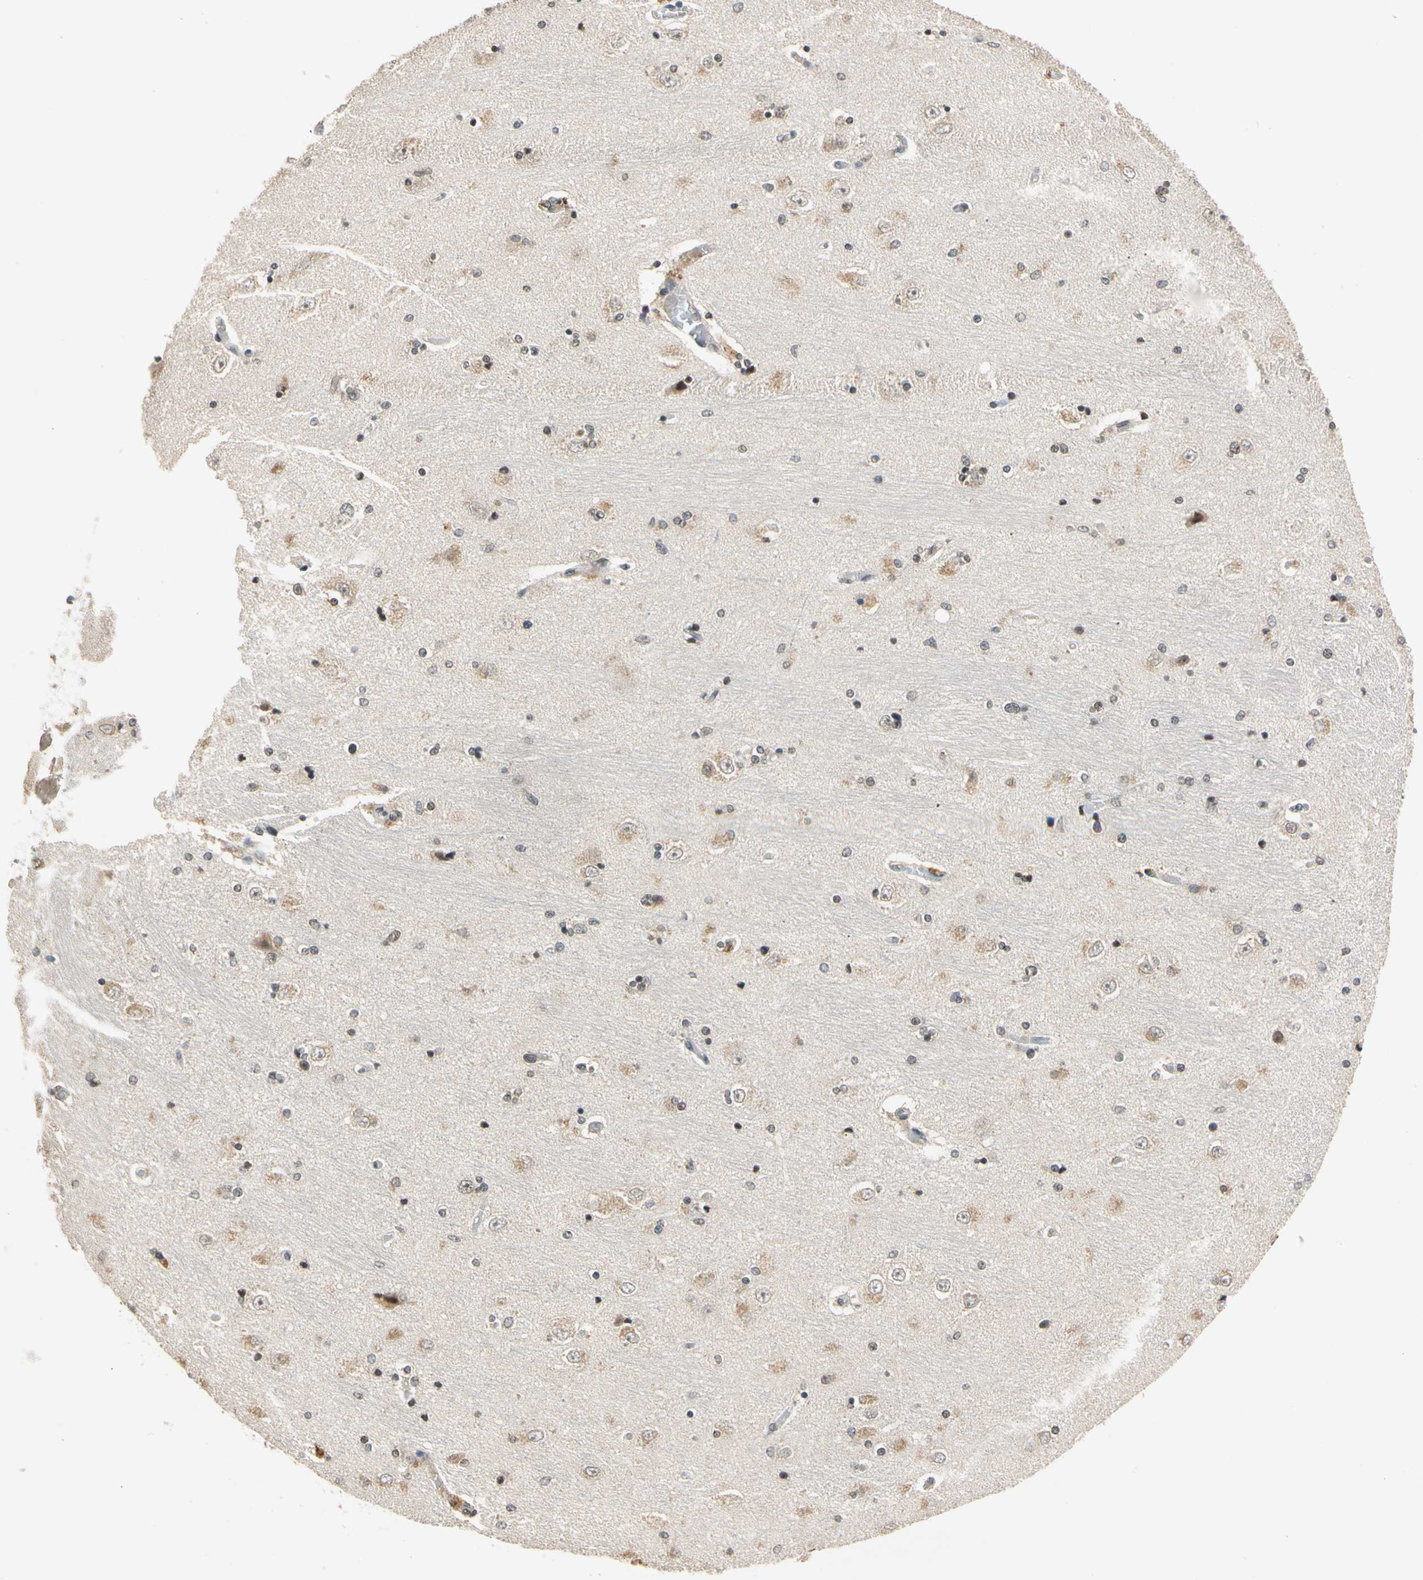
{"staining": {"intensity": "weak", "quantity": "25%-75%", "location": "cytoplasmic/membranous,nuclear"}, "tissue": "hippocampus", "cell_type": "Glial cells", "image_type": "normal", "snomed": [{"axis": "morphology", "description": "Normal tissue, NOS"}, {"axis": "topography", "description": "Hippocampus"}], "caption": "A photomicrograph showing weak cytoplasmic/membranous,nuclear expression in about 25%-75% of glial cells in benign hippocampus, as visualized by brown immunohistochemical staining.", "gene": "RIOX2", "patient": {"sex": "female", "age": 54}}